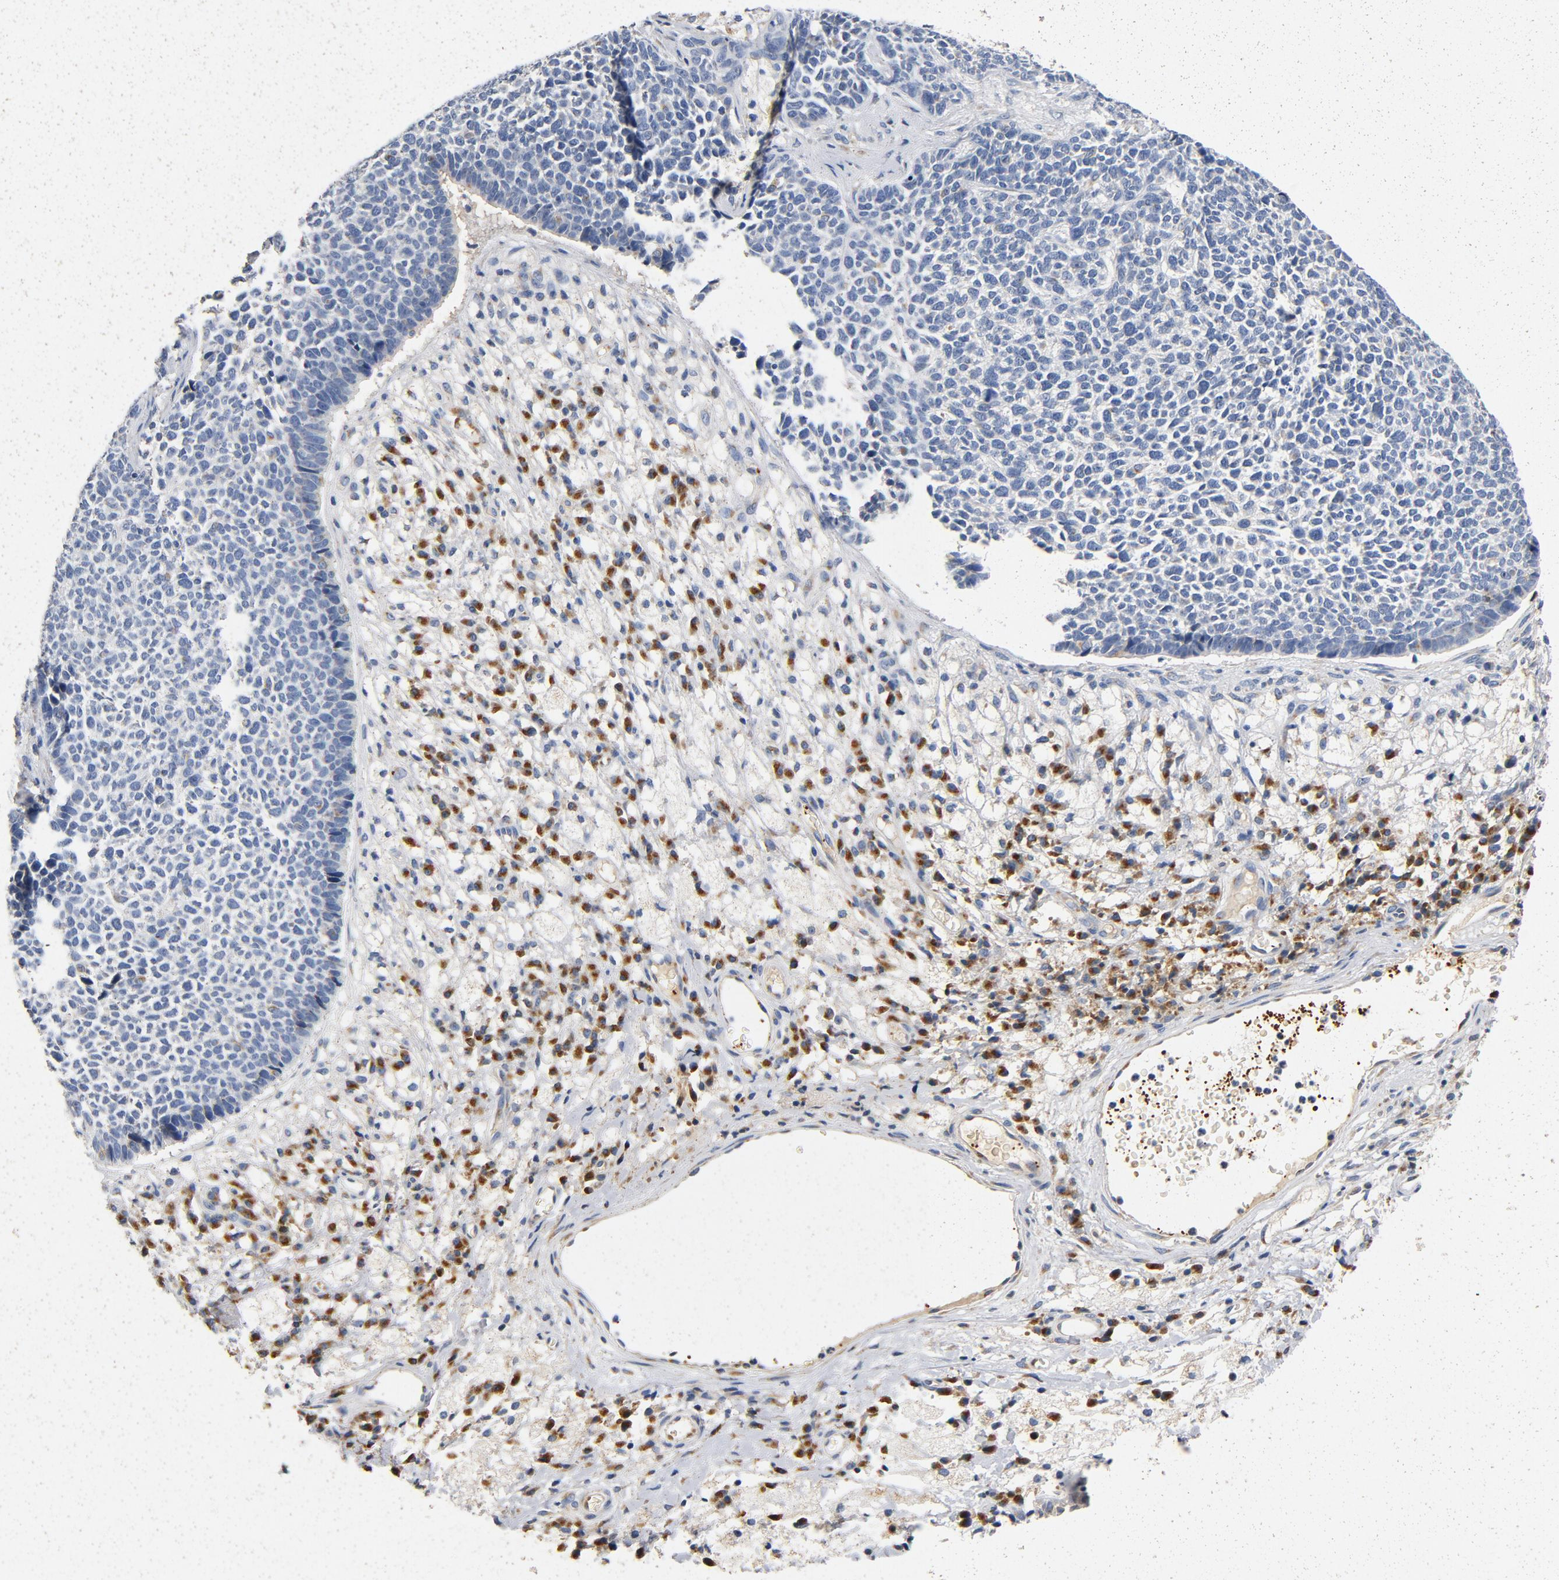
{"staining": {"intensity": "negative", "quantity": "none", "location": "none"}, "tissue": "skin cancer", "cell_type": "Tumor cells", "image_type": "cancer", "snomed": [{"axis": "morphology", "description": "Basal cell carcinoma"}, {"axis": "topography", "description": "Skin"}], "caption": "Skin cancer (basal cell carcinoma) was stained to show a protein in brown. There is no significant positivity in tumor cells. (DAB (3,3'-diaminobenzidine) IHC visualized using brightfield microscopy, high magnification).", "gene": "LMAN2", "patient": {"sex": "female", "age": 84}}